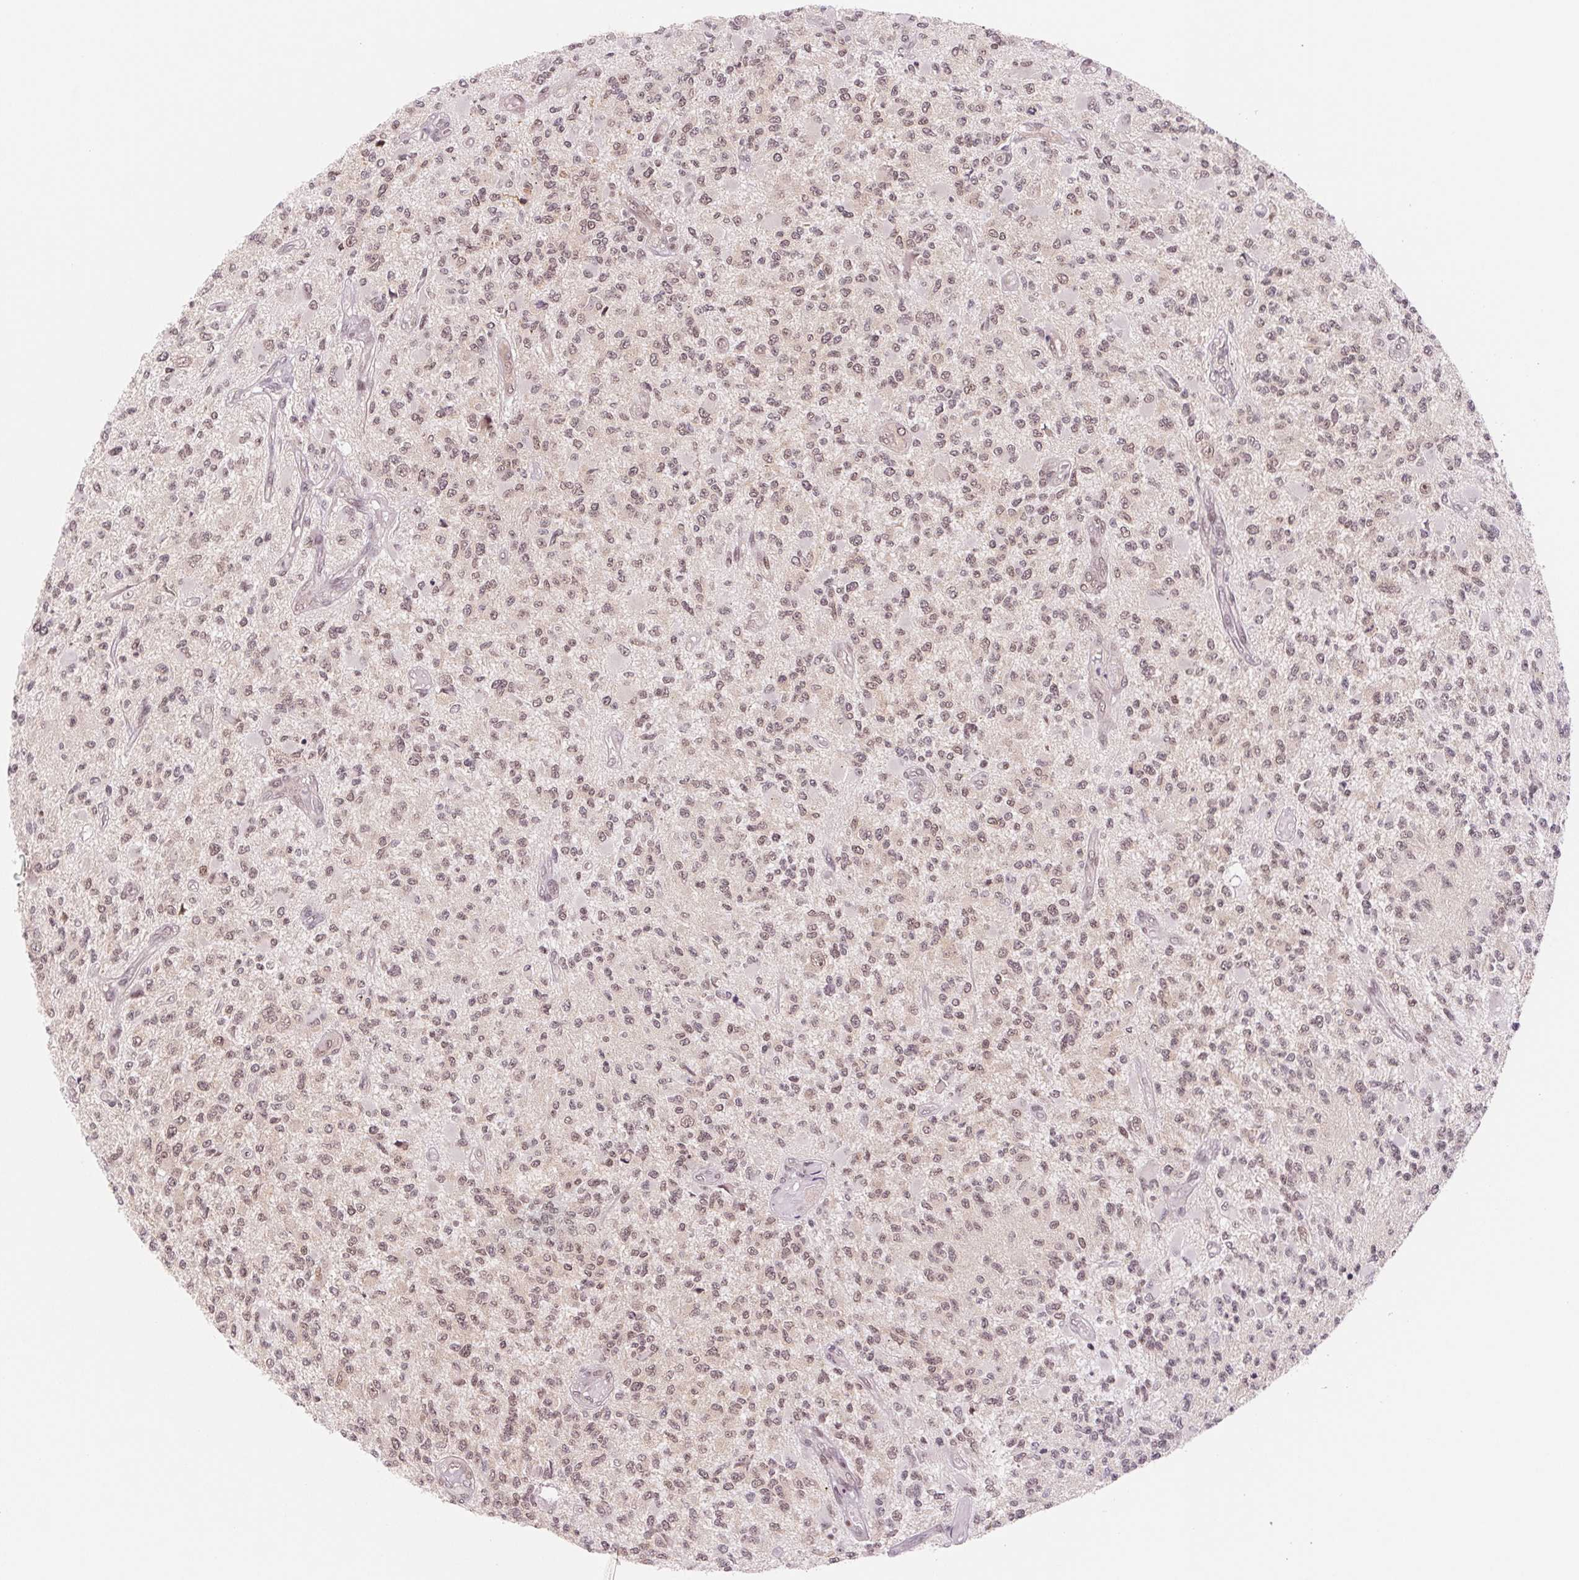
{"staining": {"intensity": "weak", "quantity": ">75%", "location": "nuclear"}, "tissue": "glioma", "cell_type": "Tumor cells", "image_type": "cancer", "snomed": [{"axis": "morphology", "description": "Glioma, malignant, High grade"}, {"axis": "topography", "description": "Brain"}], "caption": "IHC (DAB) staining of glioma displays weak nuclear protein staining in about >75% of tumor cells.", "gene": "DNAJB6", "patient": {"sex": "female", "age": 63}}